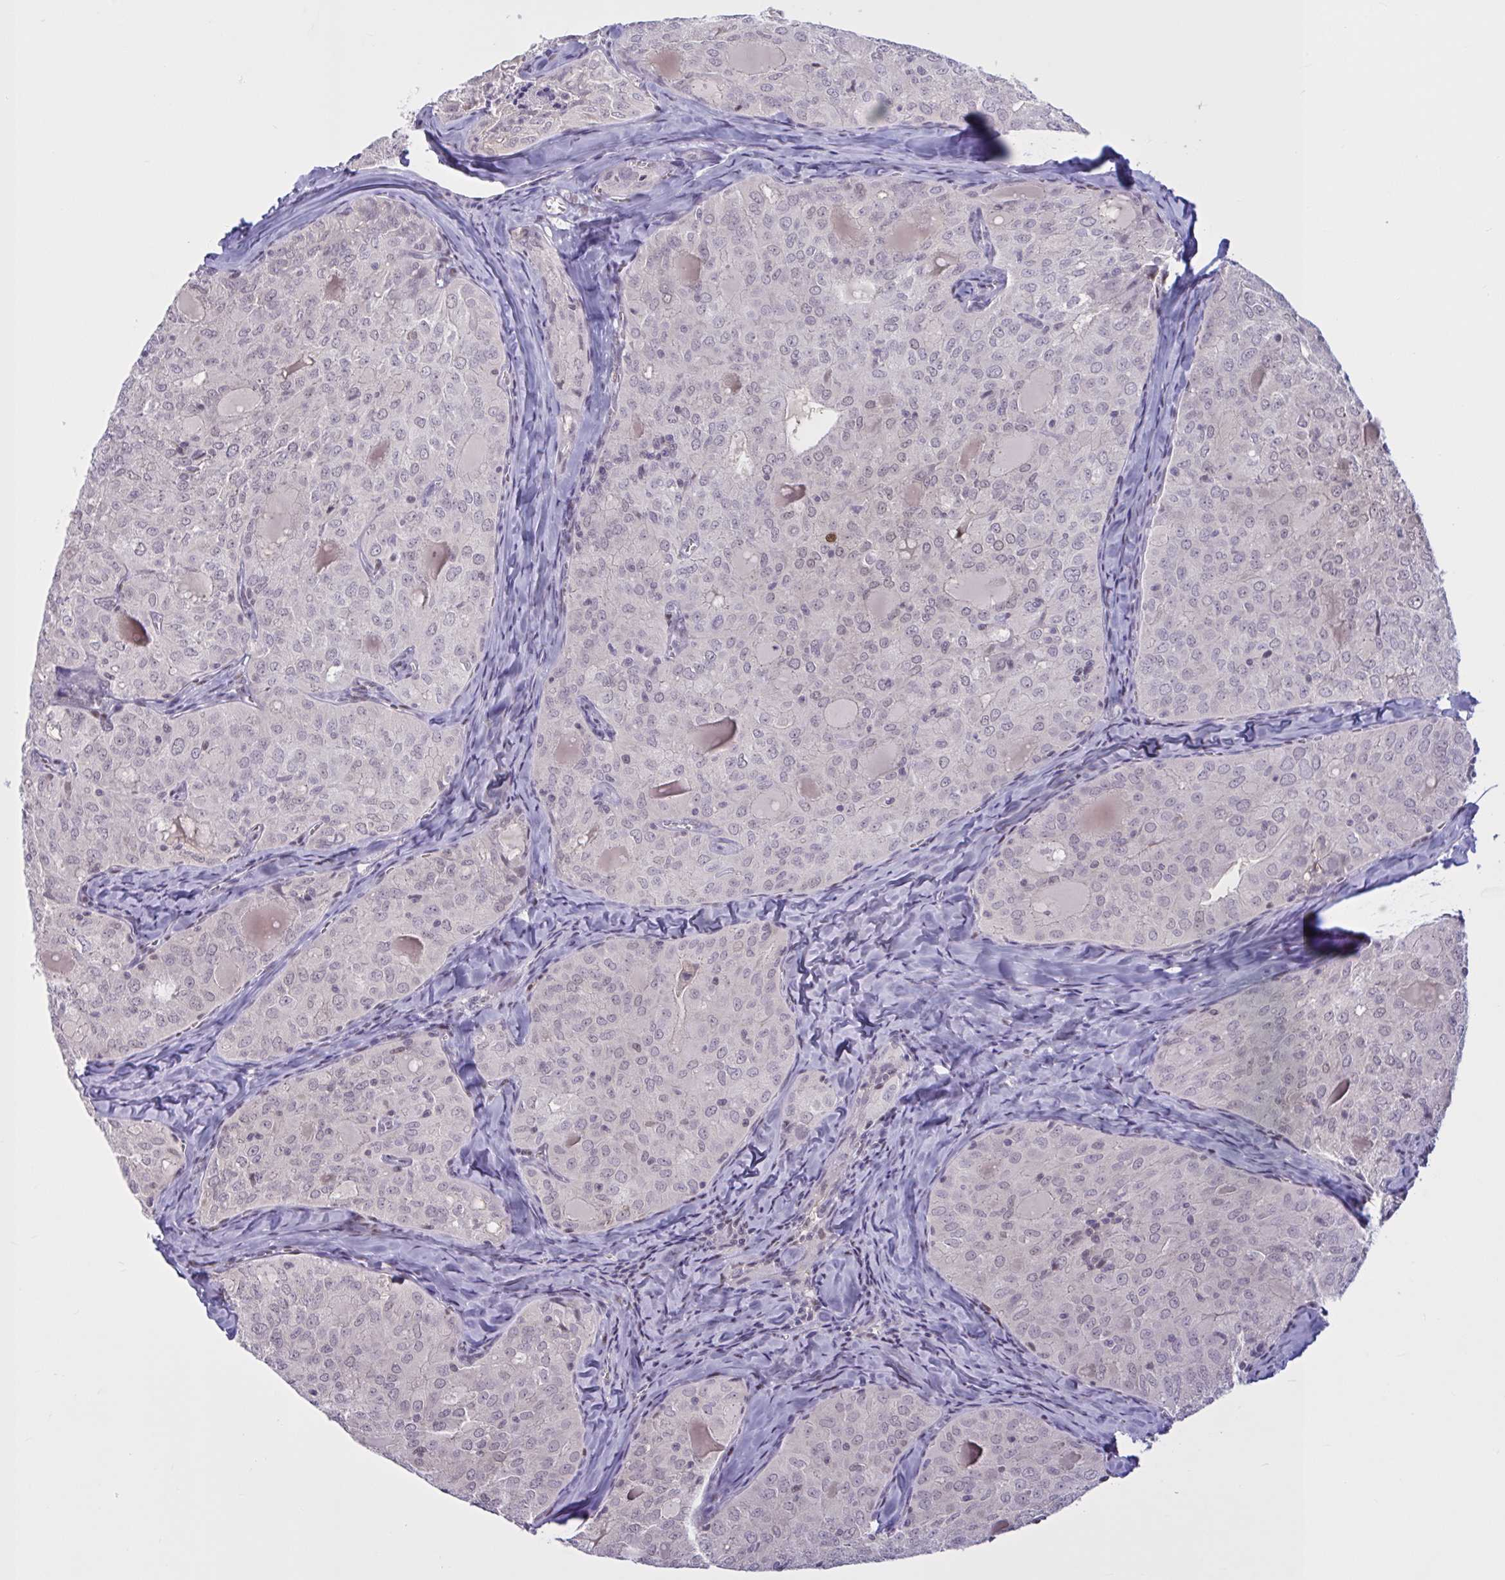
{"staining": {"intensity": "negative", "quantity": "none", "location": "none"}, "tissue": "thyroid cancer", "cell_type": "Tumor cells", "image_type": "cancer", "snomed": [{"axis": "morphology", "description": "Follicular adenoma carcinoma, NOS"}, {"axis": "topography", "description": "Thyroid gland"}], "caption": "This is a photomicrograph of immunohistochemistry staining of thyroid cancer, which shows no staining in tumor cells. Nuclei are stained in blue.", "gene": "RBL1", "patient": {"sex": "male", "age": 75}}